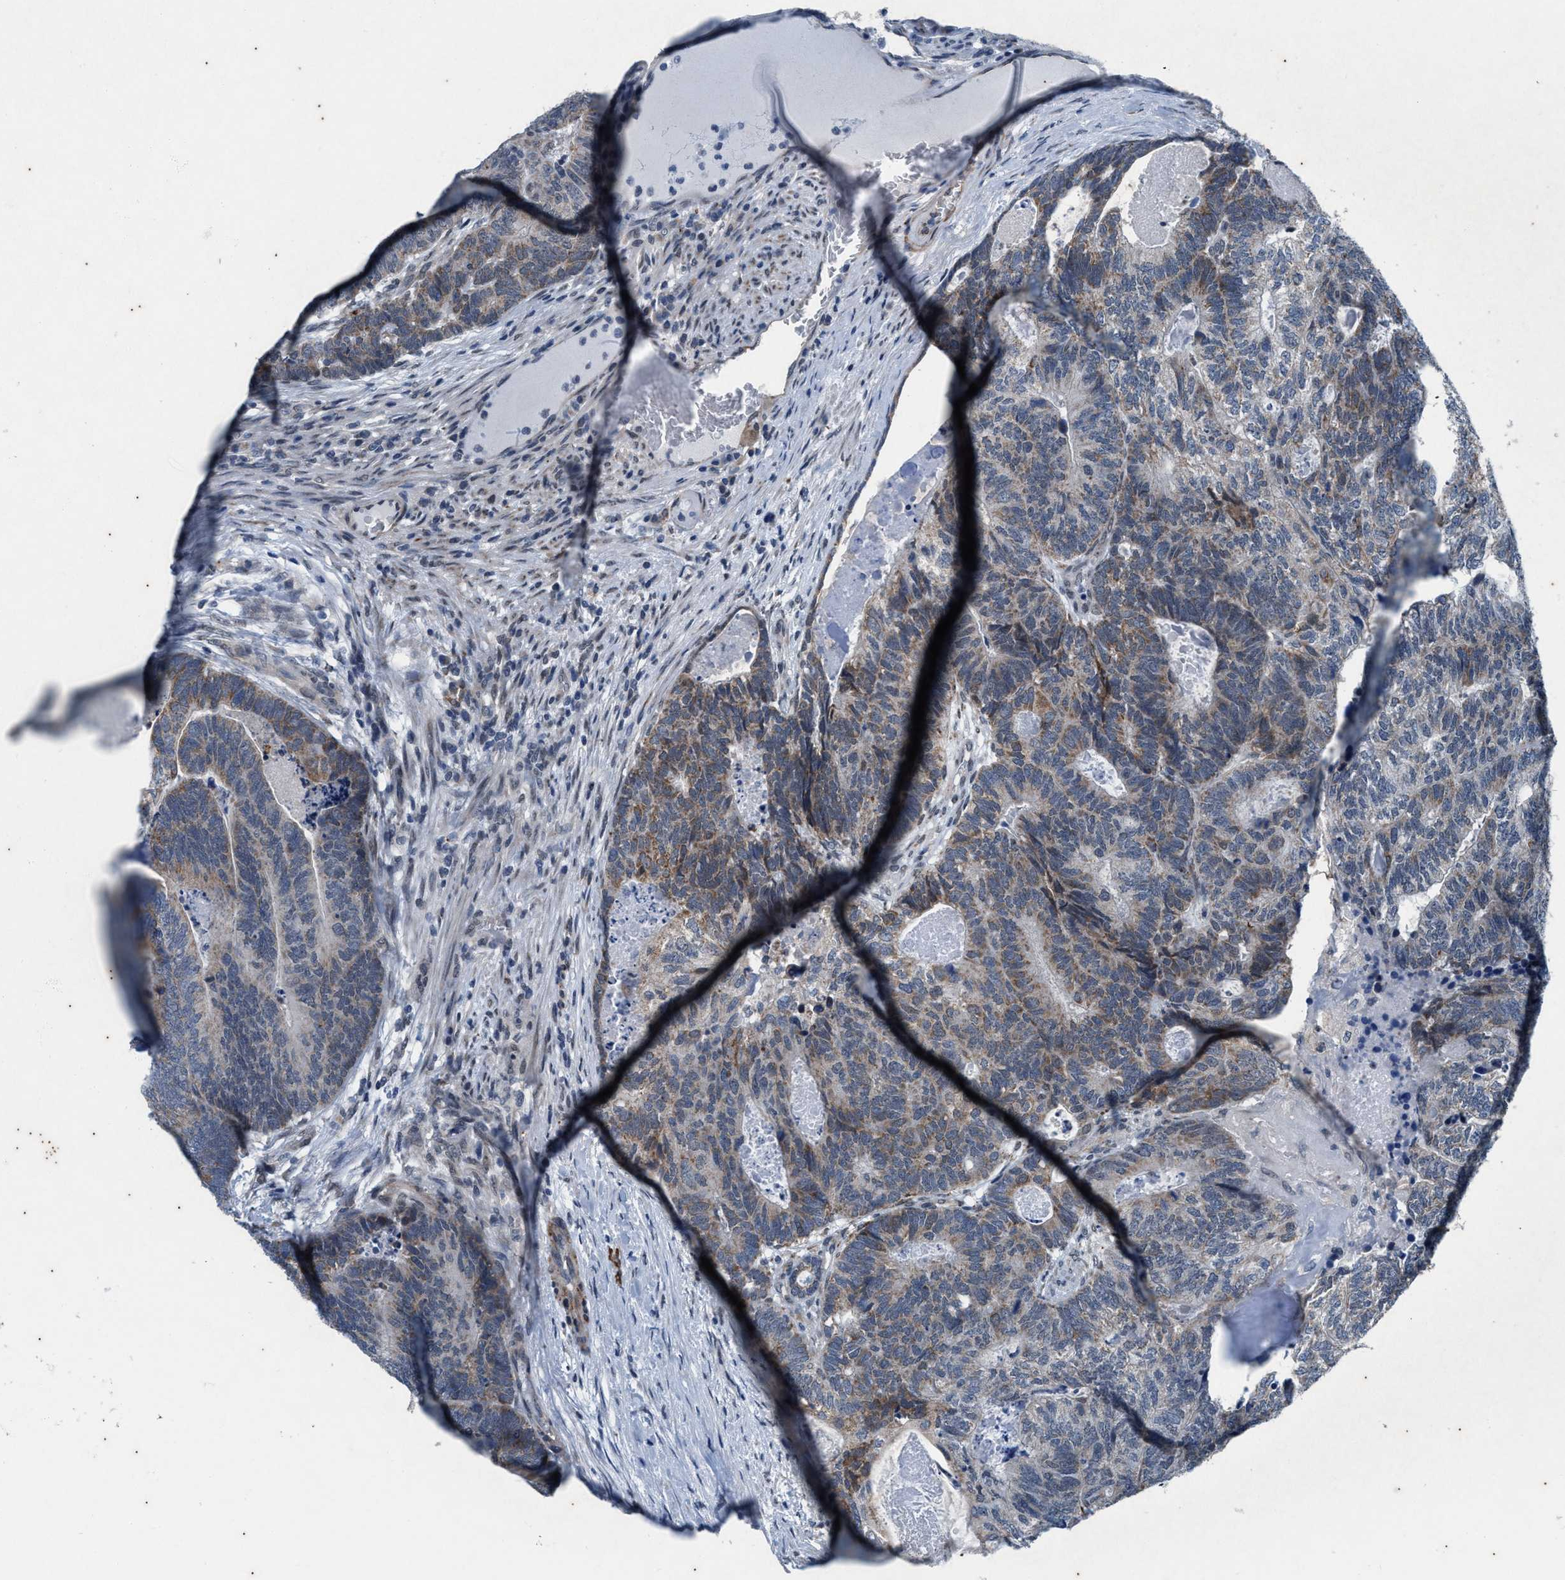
{"staining": {"intensity": "moderate", "quantity": "<25%", "location": "cytoplasmic/membranous"}, "tissue": "colorectal cancer", "cell_type": "Tumor cells", "image_type": "cancer", "snomed": [{"axis": "morphology", "description": "Adenocarcinoma, NOS"}, {"axis": "topography", "description": "Colon"}], "caption": "Adenocarcinoma (colorectal) tissue demonstrates moderate cytoplasmic/membranous positivity in about <25% of tumor cells, visualized by immunohistochemistry.", "gene": "KIF24", "patient": {"sex": "female", "age": 67}}